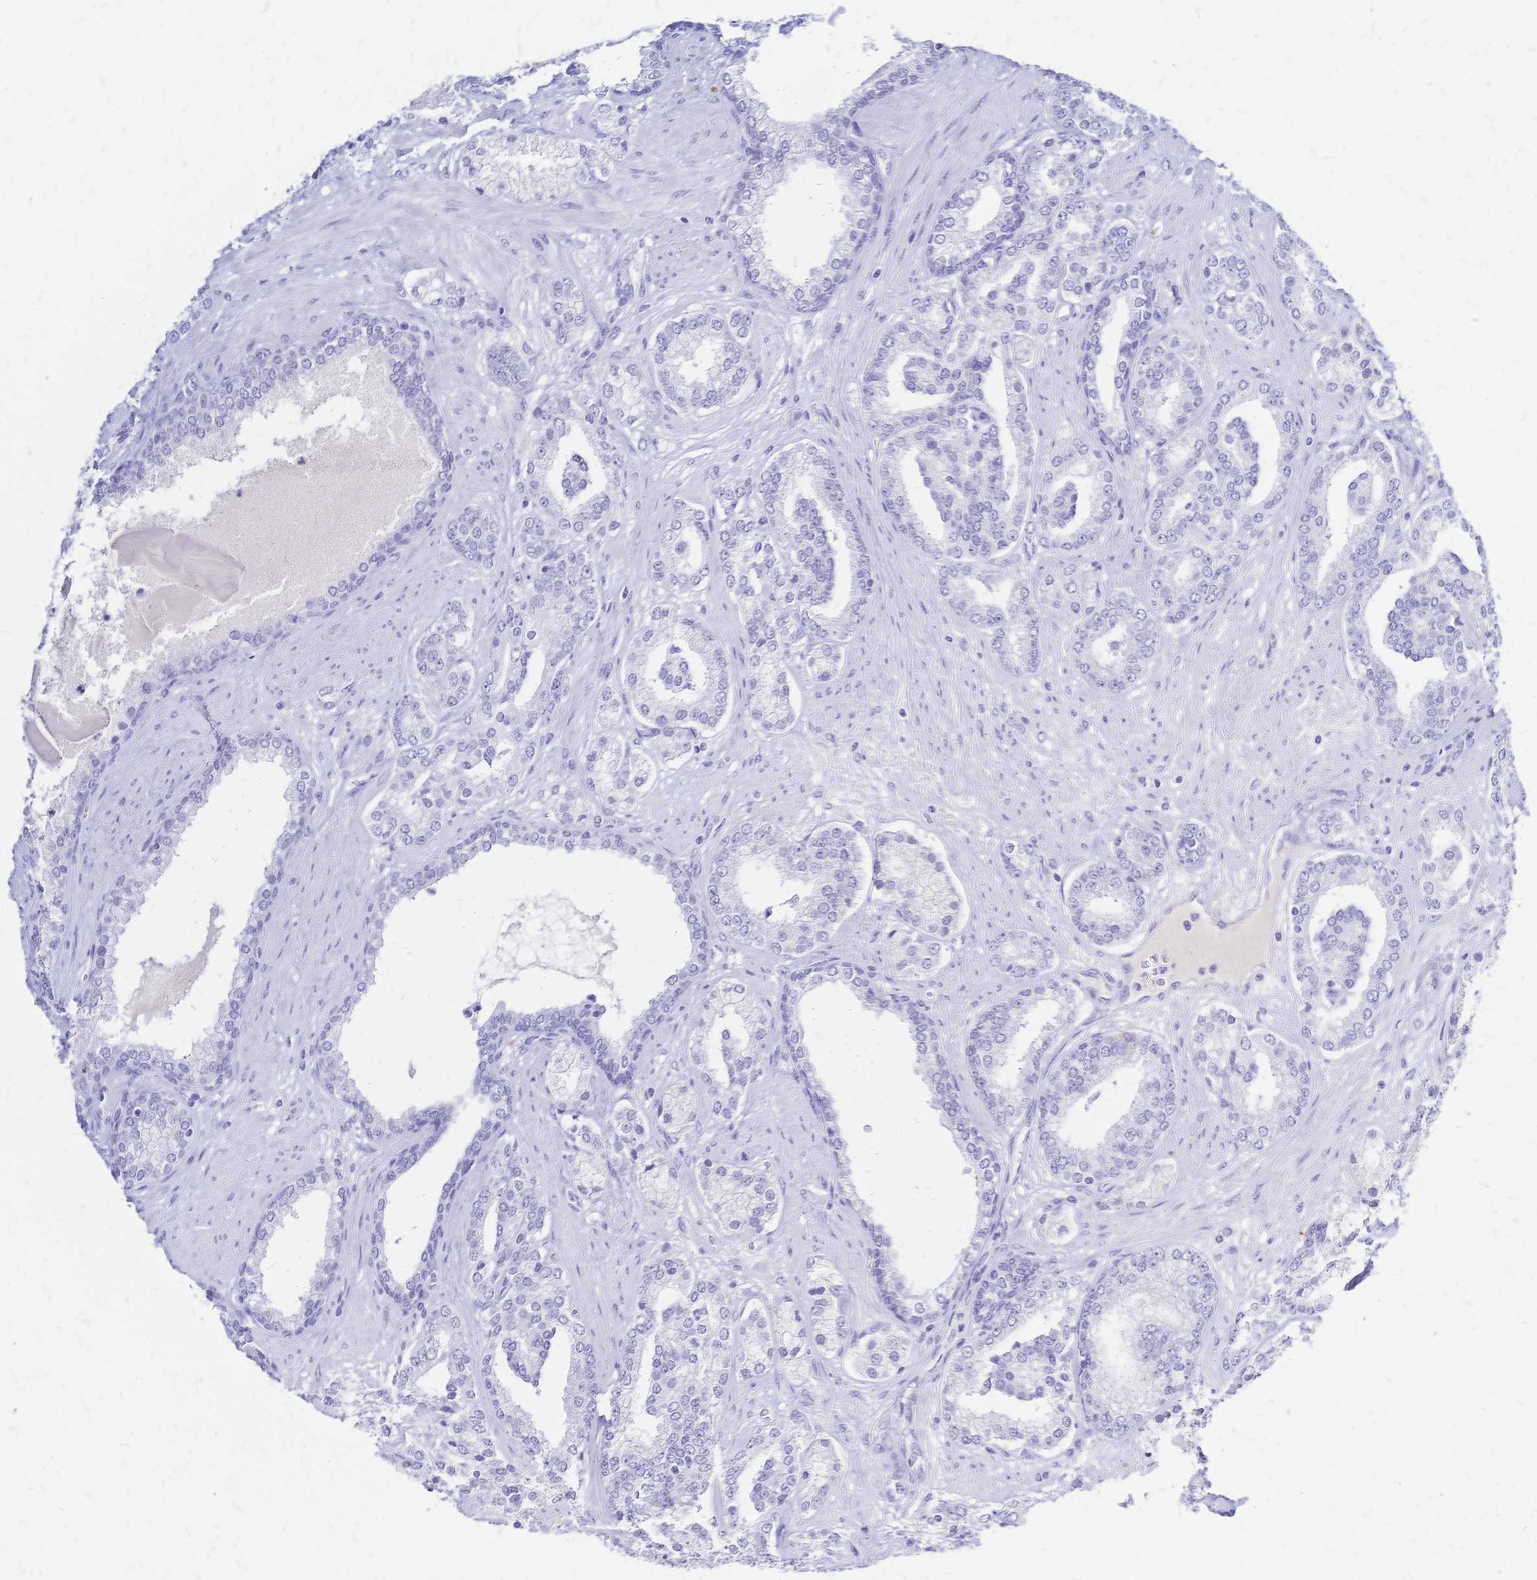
{"staining": {"intensity": "negative", "quantity": "none", "location": "none"}, "tissue": "prostate cancer", "cell_type": "Tumor cells", "image_type": "cancer", "snomed": [{"axis": "morphology", "description": "Adenocarcinoma, High grade"}, {"axis": "topography", "description": "Prostate"}], "caption": "Immunohistochemical staining of human adenocarcinoma (high-grade) (prostate) exhibits no significant staining in tumor cells. The staining was performed using DAB (3,3'-diaminobenzidine) to visualize the protein expression in brown, while the nuclei were stained in blue with hematoxylin (Magnification: 20x).", "gene": "FA2H", "patient": {"sex": "male", "age": 62}}